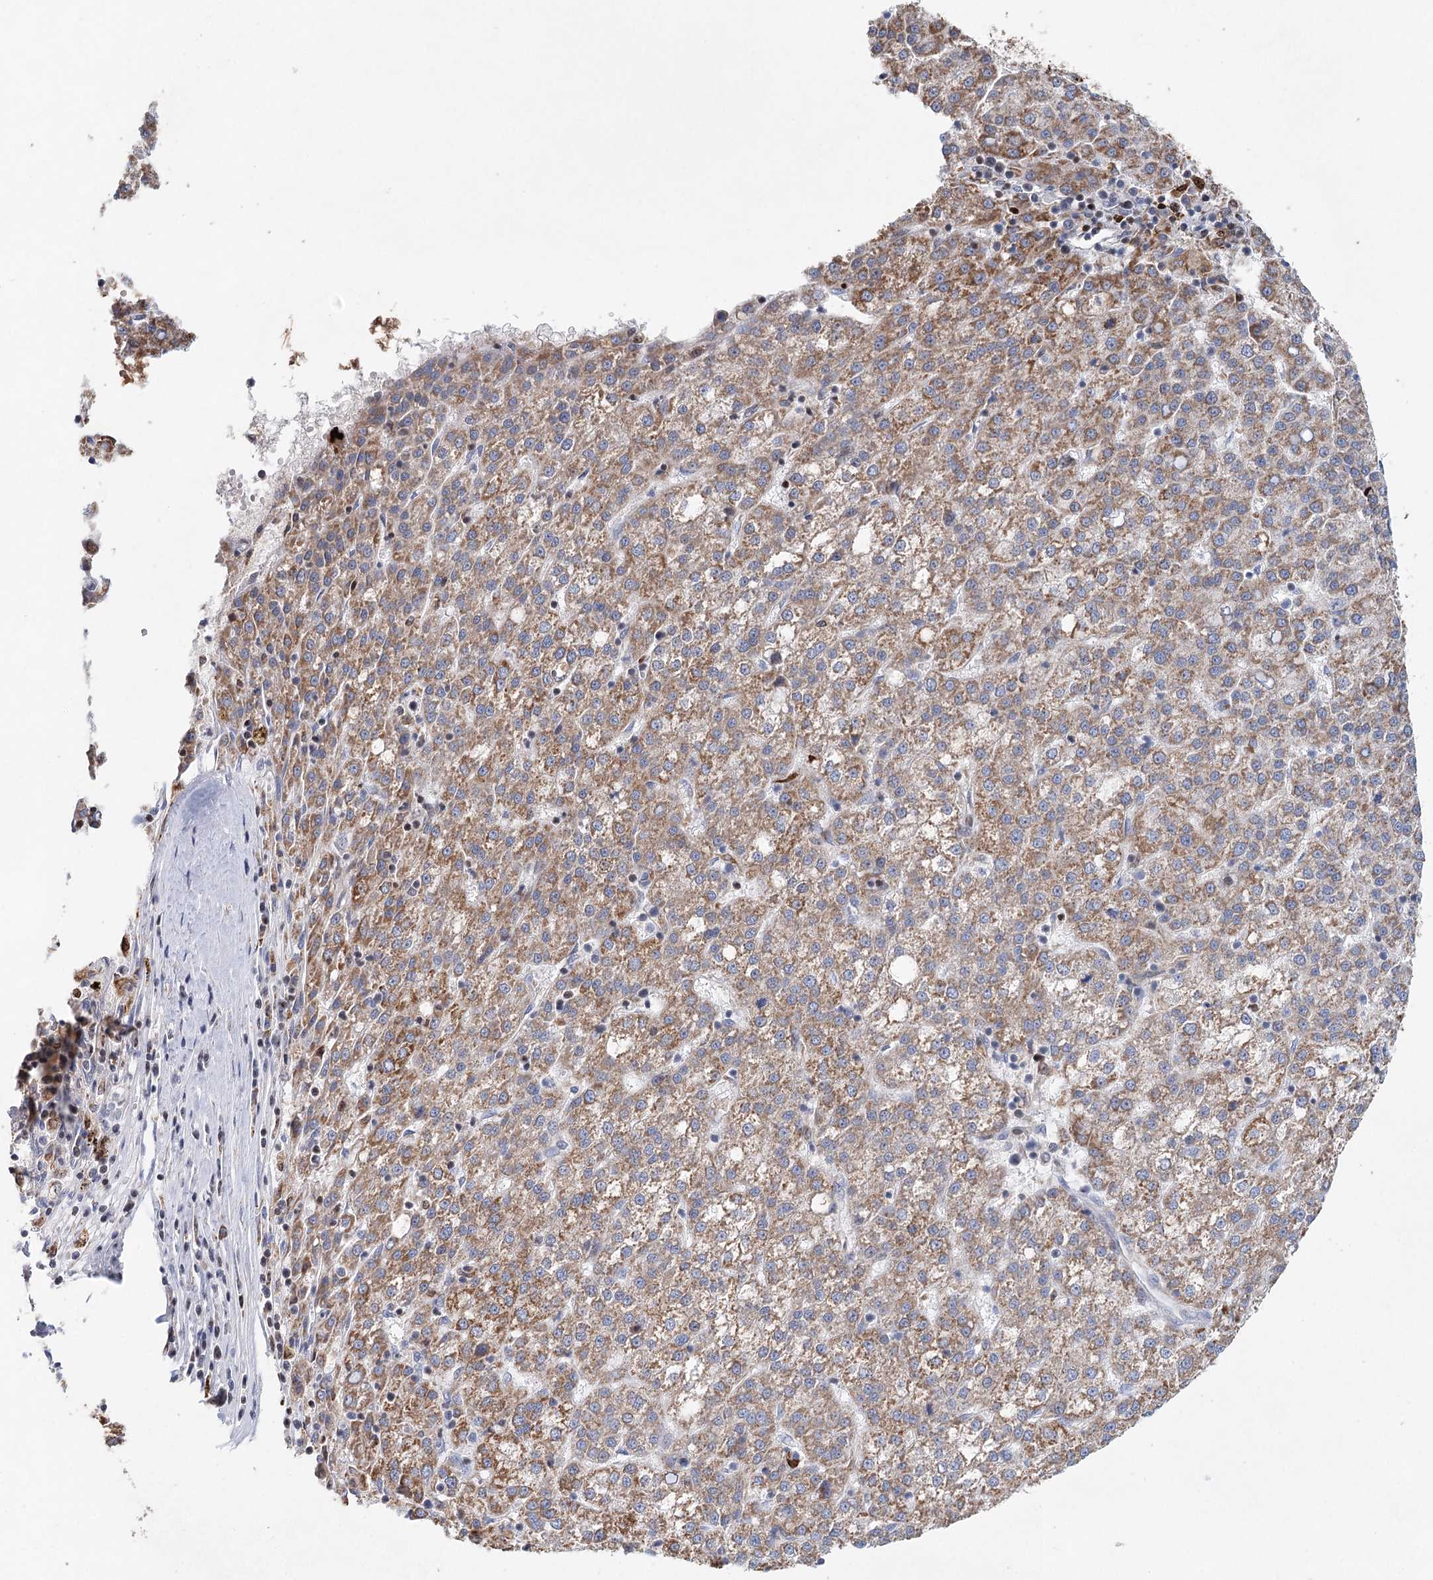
{"staining": {"intensity": "moderate", "quantity": ">75%", "location": "cytoplasmic/membranous"}, "tissue": "liver cancer", "cell_type": "Tumor cells", "image_type": "cancer", "snomed": [{"axis": "morphology", "description": "Carcinoma, Hepatocellular, NOS"}, {"axis": "topography", "description": "Liver"}], "caption": "Immunohistochemistry photomicrograph of human liver cancer stained for a protein (brown), which displays medium levels of moderate cytoplasmic/membranous positivity in about >75% of tumor cells.", "gene": "XPO6", "patient": {"sex": "female", "age": 58}}